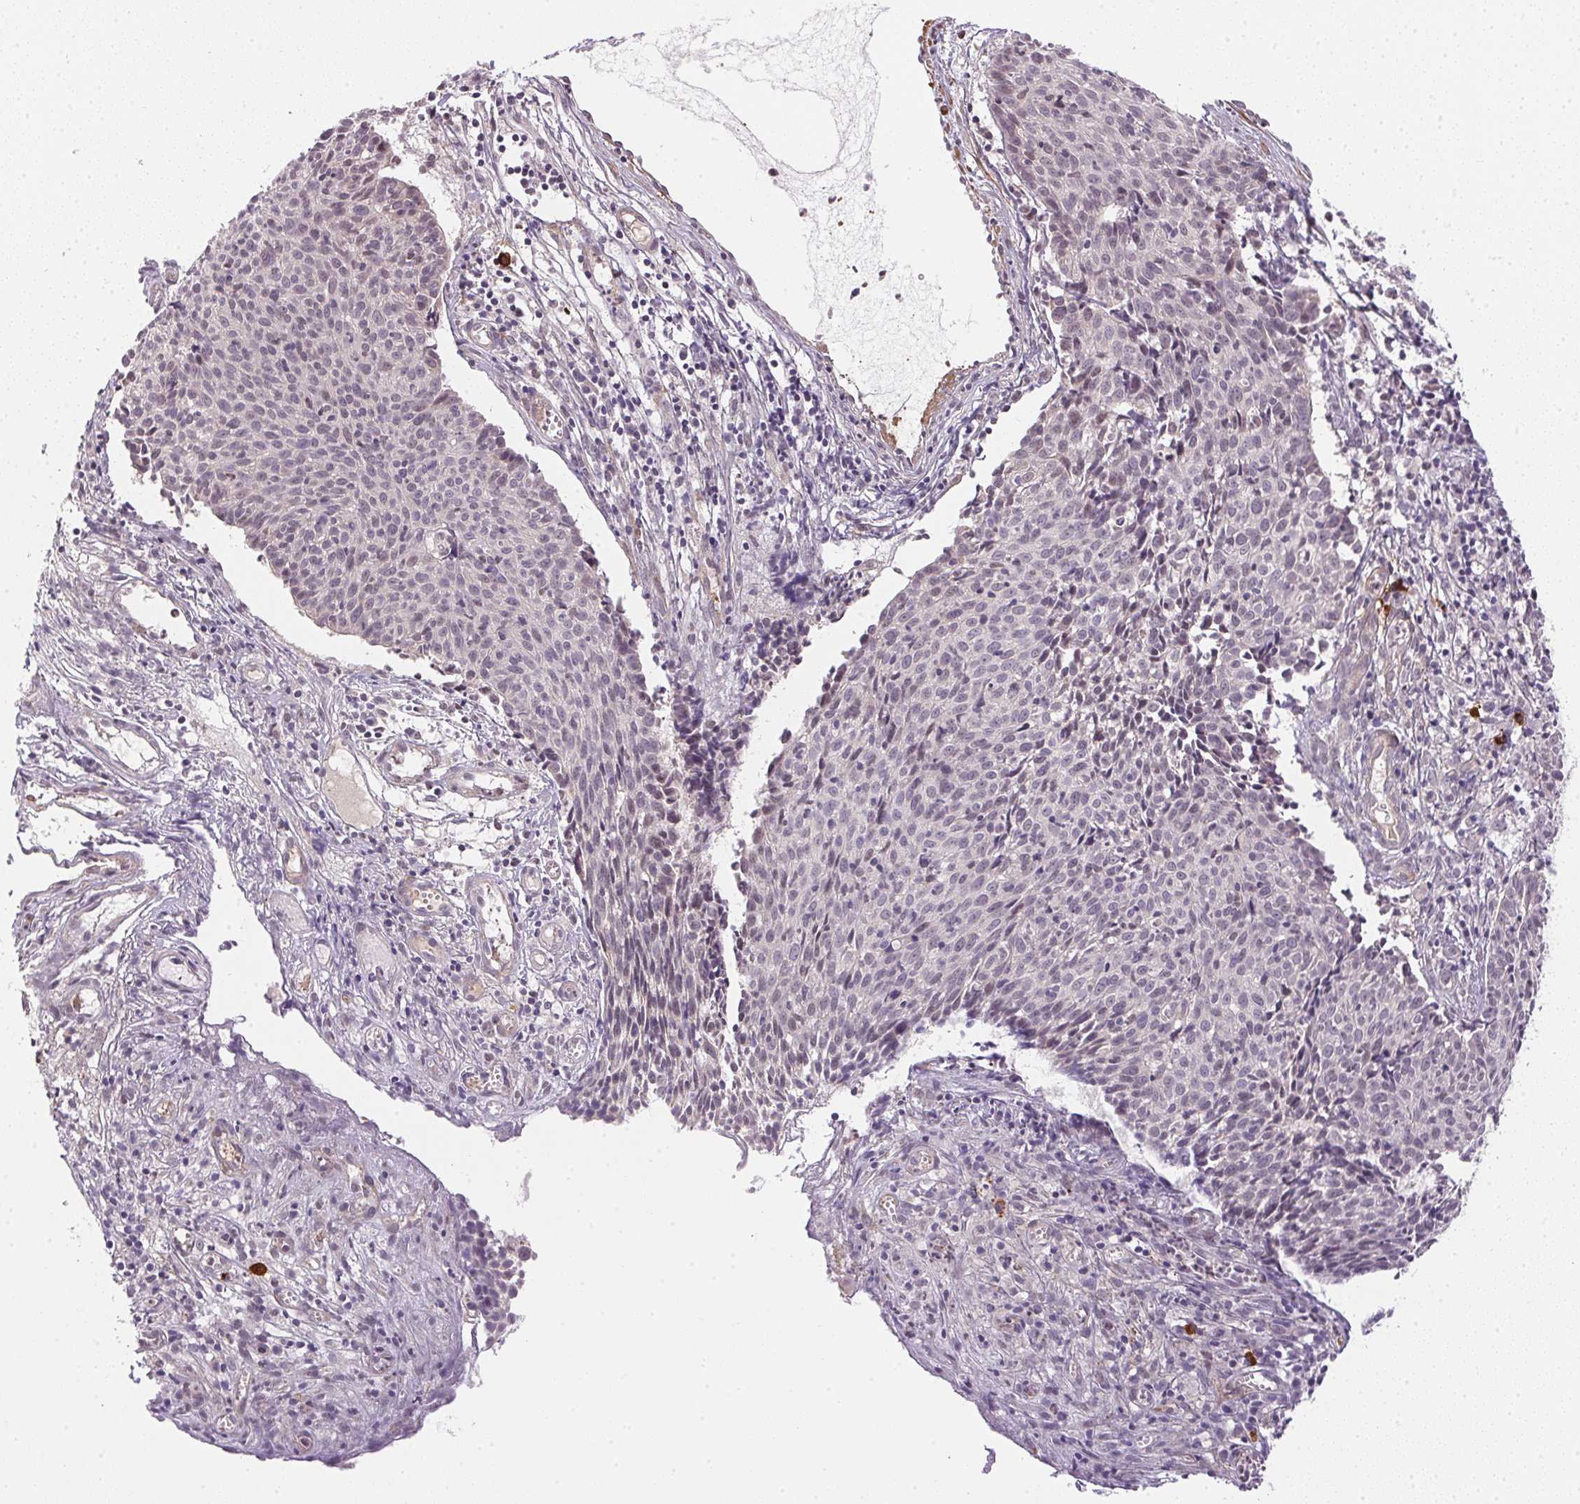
{"staining": {"intensity": "negative", "quantity": "none", "location": "none"}, "tissue": "cervical cancer", "cell_type": "Tumor cells", "image_type": "cancer", "snomed": [{"axis": "morphology", "description": "Squamous cell carcinoma, NOS"}, {"axis": "topography", "description": "Cervix"}], "caption": "Tumor cells are negative for protein expression in human cervical cancer.", "gene": "CFAP92", "patient": {"sex": "female", "age": 30}}